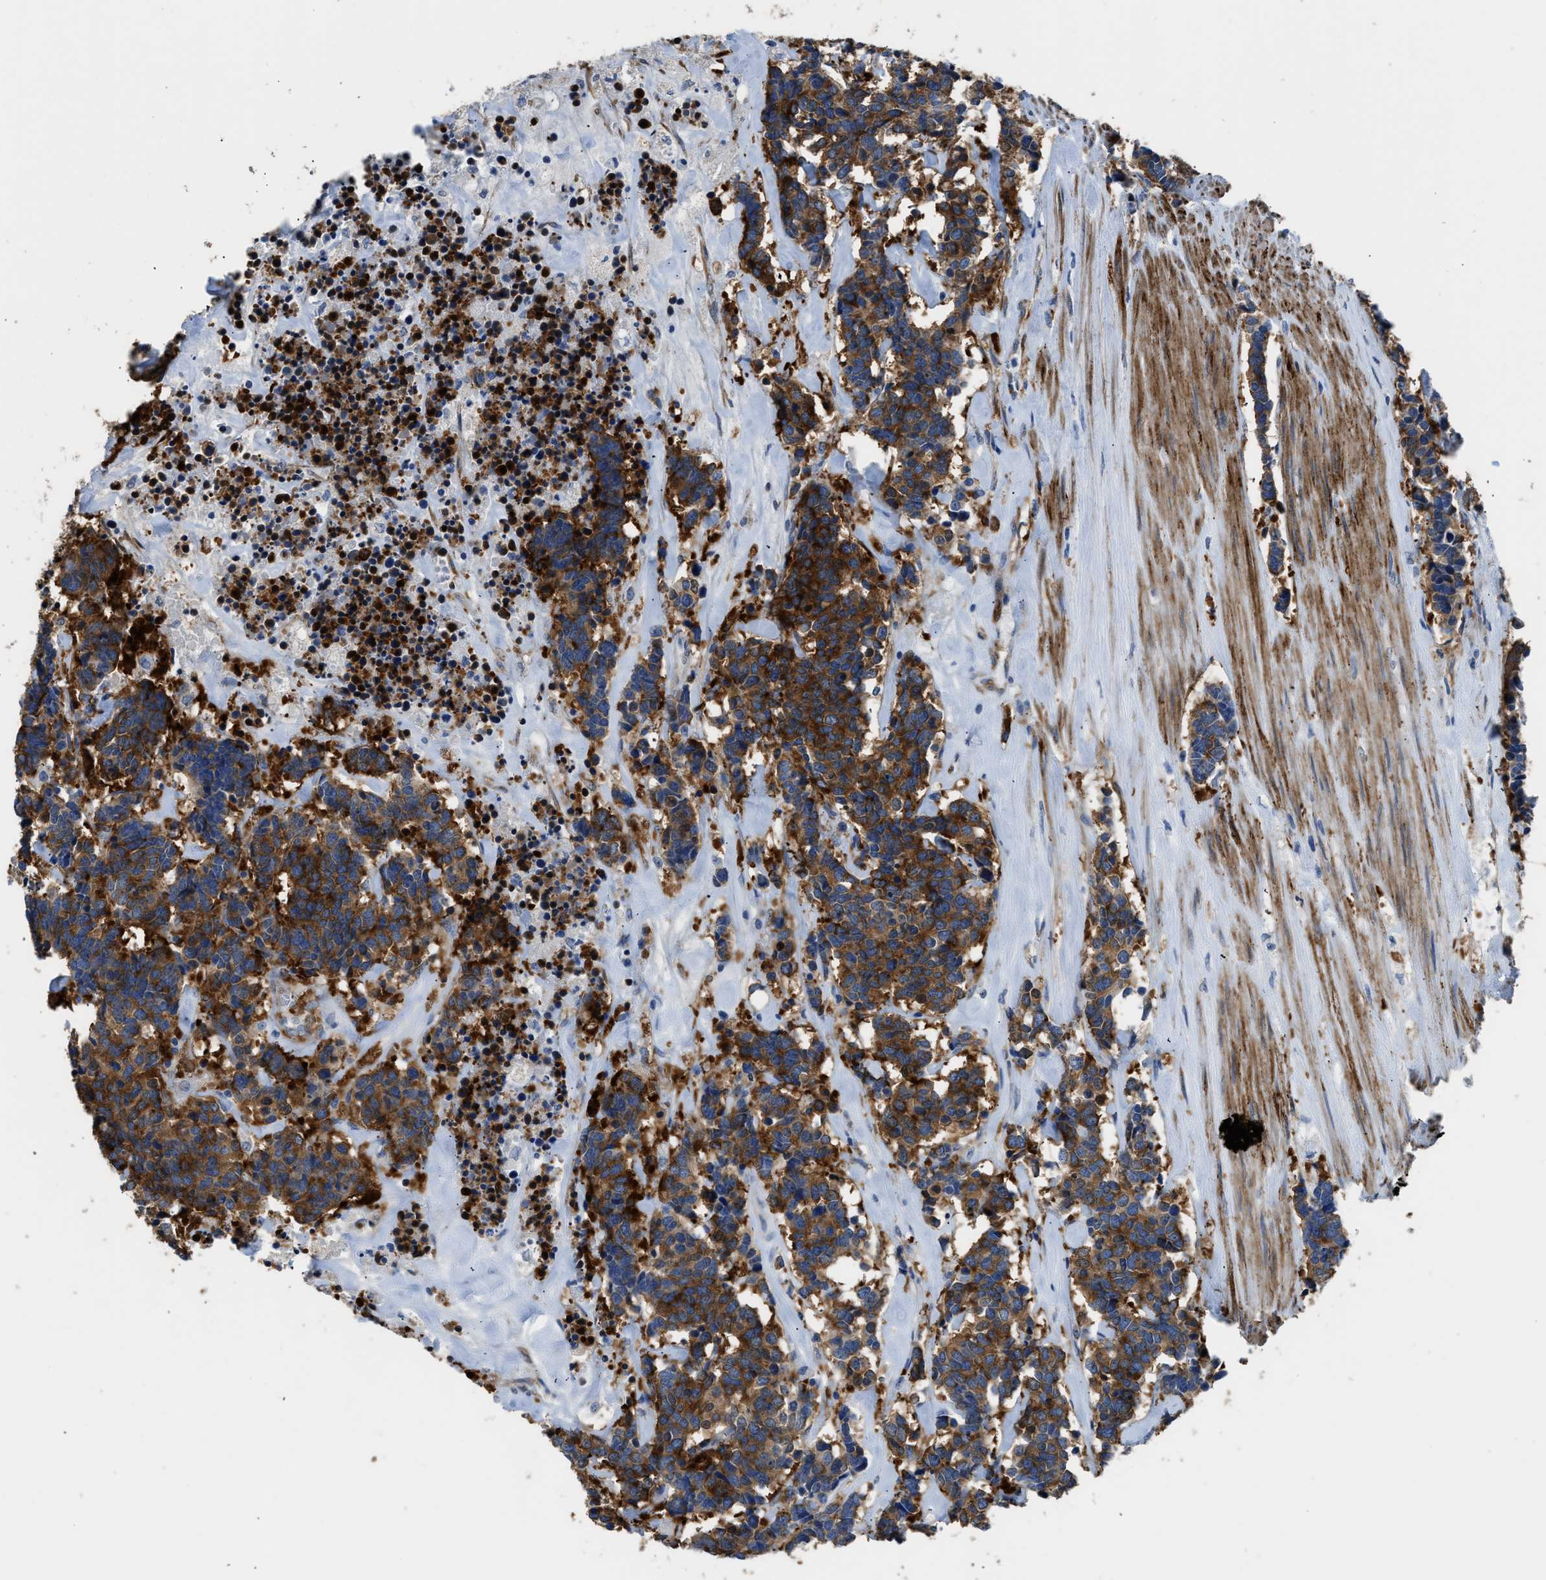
{"staining": {"intensity": "strong", "quantity": ">75%", "location": "cytoplasmic/membranous"}, "tissue": "carcinoid", "cell_type": "Tumor cells", "image_type": "cancer", "snomed": [{"axis": "morphology", "description": "Carcinoma, NOS"}, {"axis": "morphology", "description": "Carcinoid, malignant, NOS"}, {"axis": "topography", "description": "Urinary bladder"}], "caption": "Human carcinoid stained with a protein marker reveals strong staining in tumor cells.", "gene": "ZSWIM5", "patient": {"sex": "male", "age": 57}}